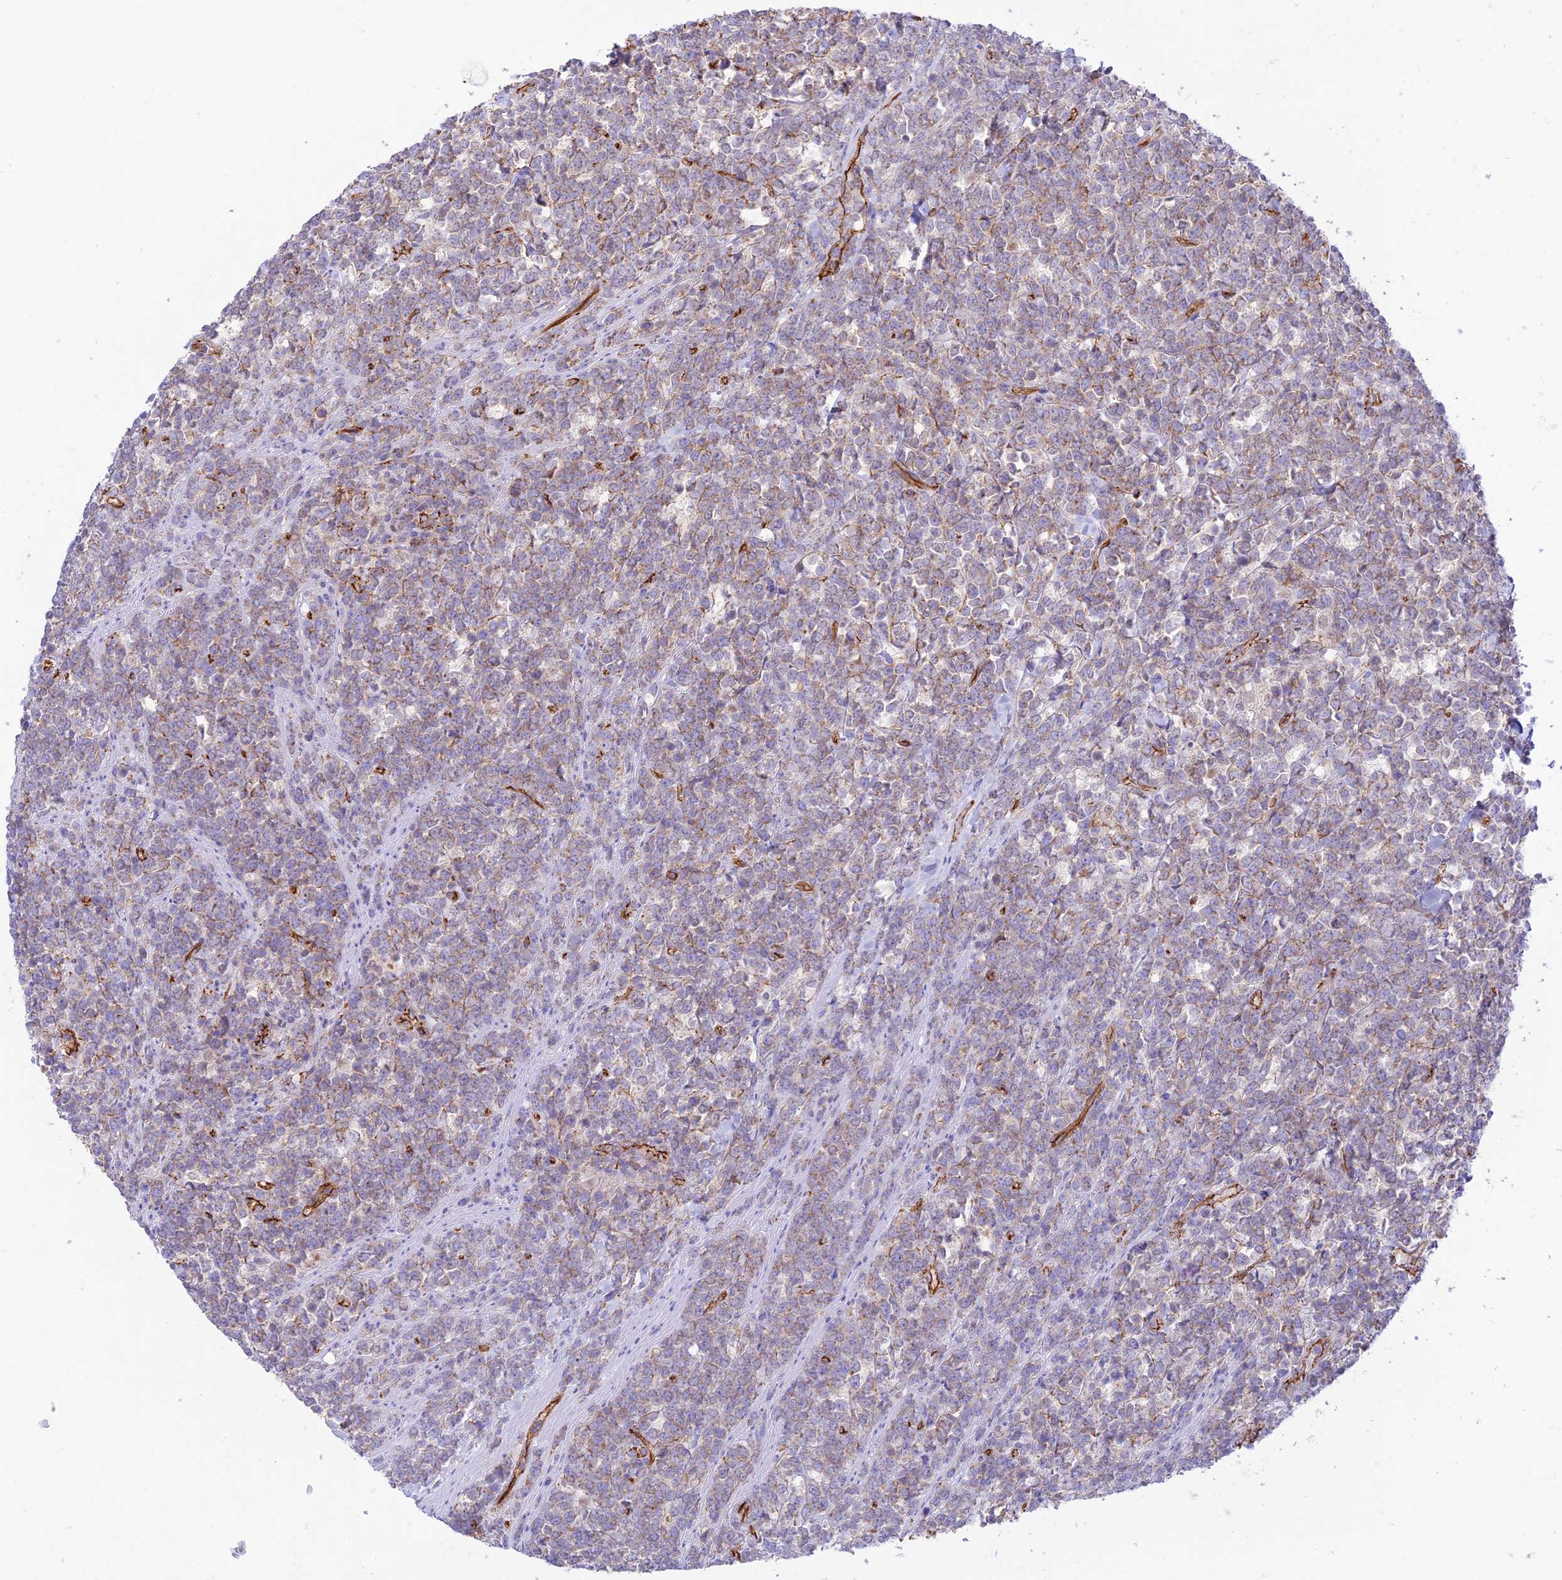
{"staining": {"intensity": "weak", "quantity": "<25%", "location": "cytoplasmic/membranous"}, "tissue": "lymphoma", "cell_type": "Tumor cells", "image_type": "cancer", "snomed": [{"axis": "morphology", "description": "Malignant lymphoma, non-Hodgkin's type, High grade"}, {"axis": "topography", "description": "Small intestine"}], "caption": "IHC histopathology image of neoplastic tissue: human lymphoma stained with DAB reveals no significant protein positivity in tumor cells. (DAB immunohistochemistry, high magnification).", "gene": "YPEL5", "patient": {"sex": "male", "age": 8}}